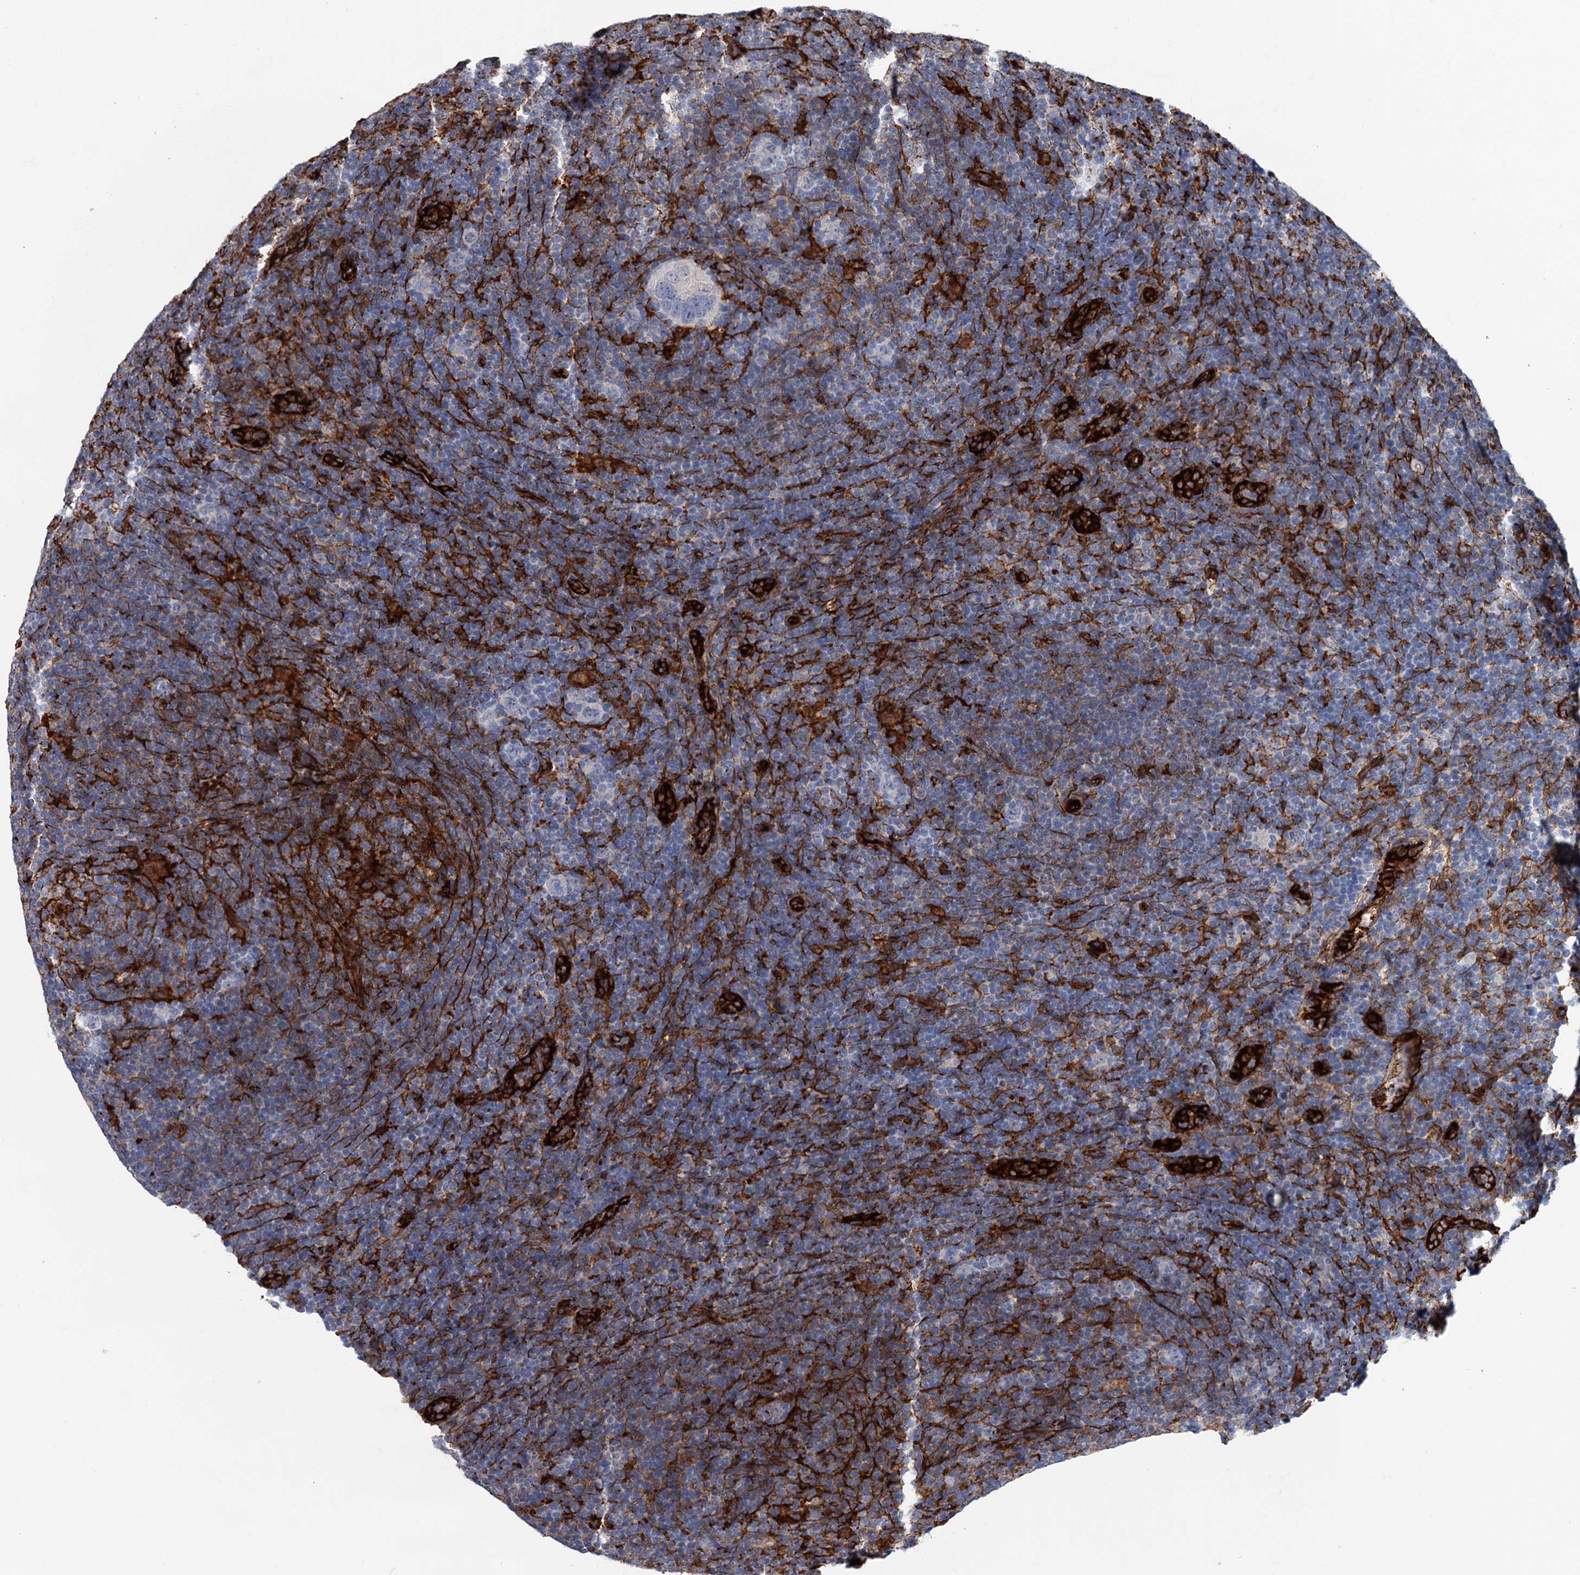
{"staining": {"intensity": "negative", "quantity": "none", "location": "none"}, "tissue": "lymphoma", "cell_type": "Tumor cells", "image_type": "cancer", "snomed": [{"axis": "morphology", "description": "Hodgkin's disease, NOS"}, {"axis": "topography", "description": "Lymph node"}], "caption": "High magnification brightfield microscopy of lymphoma stained with DAB (3,3'-diaminobenzidine) (brown) and counterstained with hematoxylin (blue): tumor cells show no significant staining.", "gene": "TMTC3", "patient": {"sex": "female", "age": 57}}